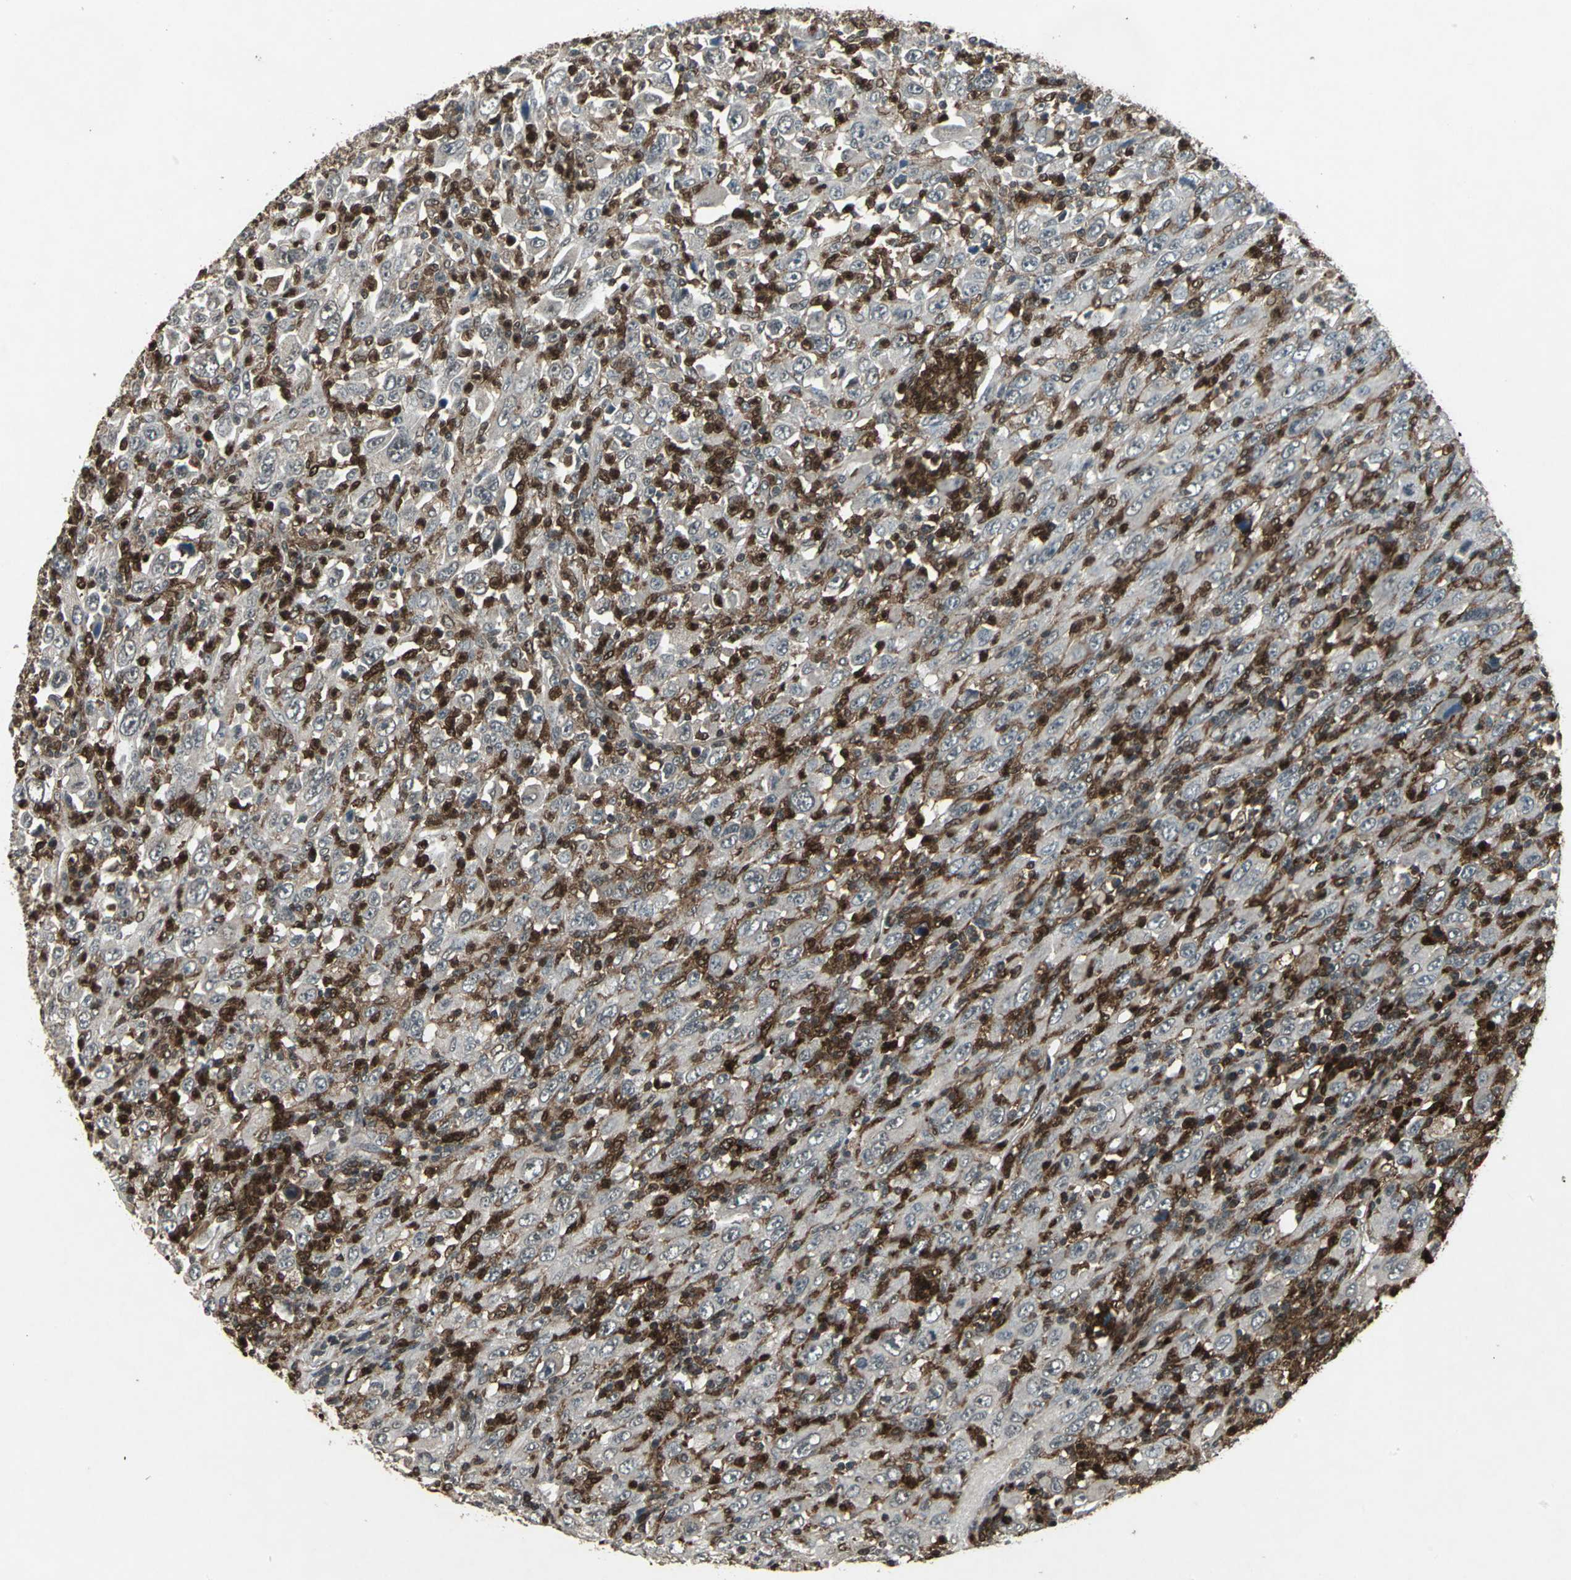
{"staining": {"intensity": "negative", "quantity": "none", "location": "none"}, "tissue": "melanoma", "cell_type": "Tumor cells", "image_type": "cancer", "snomed": [{"axis": "morphology", "description": "Malignant melanoma, Metastatic site"}, {"axis": "topography", "description": "Skin"}], "caption": "Malignant melanoma (metastatic site) was stained to show a protein in brown. There is no significant staining in tumor cells.", "gene": "PYCARD", "patient": {"sex": "female", "age": 56}}